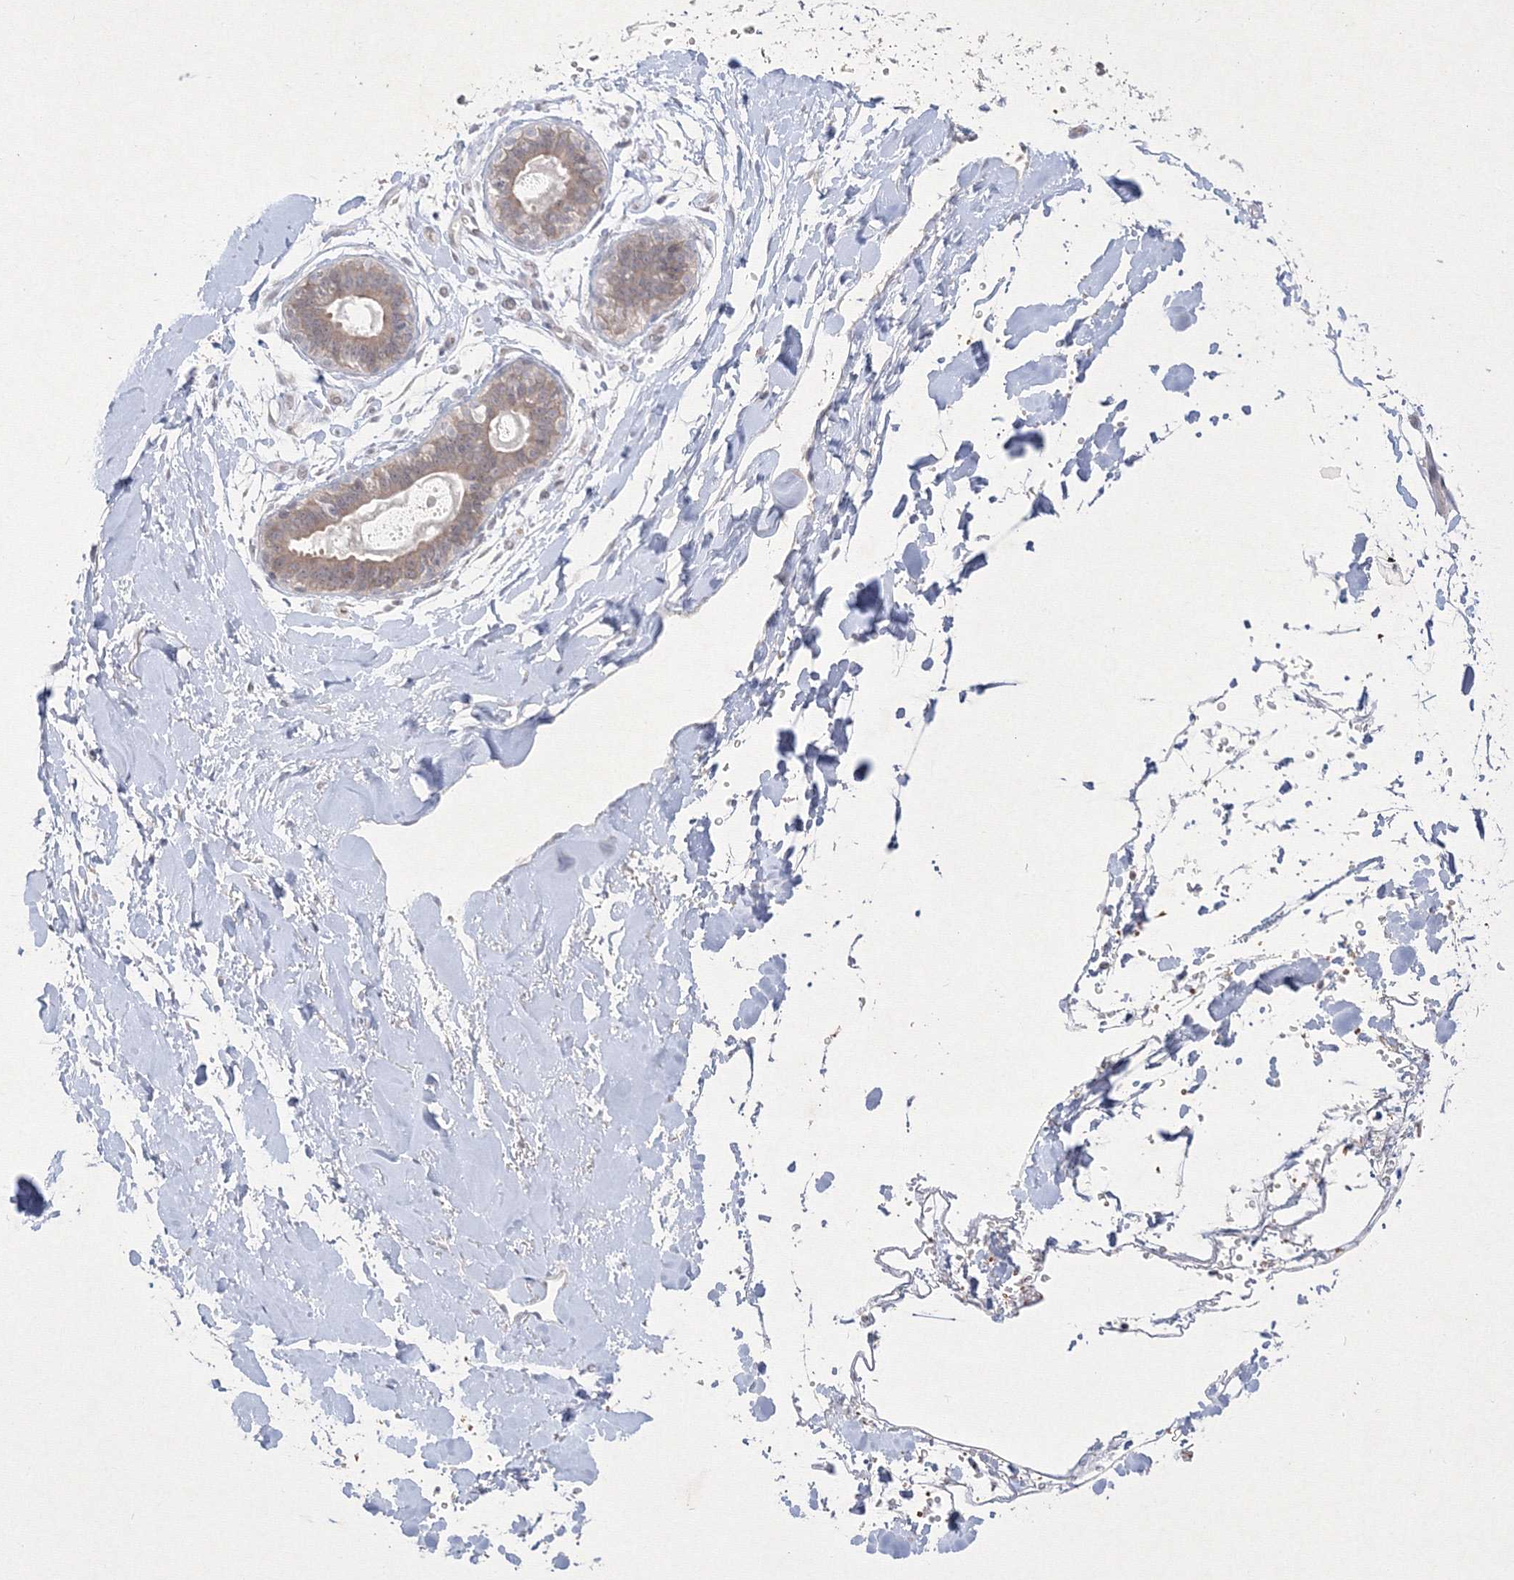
{"staining": {"intensity": "negative", "quantity": "none", "location": "none"}, "tissue": "soft tissue", "cell_type": "Fibroblasts", "image_type": "normal", "snomed": [{"axis": "morphology", "description": "Normal tissue, NOS"}, {"axis": "topography", "description": "Breast"}], "caption": "Soft tissue was stained to show a protein in brown. There is no significant positivity in fibroblasts. (Brightfield microscopy of DAB (3,3'-diaminobenzidine) IHC at high magnification).", "gene": "NXPE3", "patient": {"sex": "female", "age": 26}}